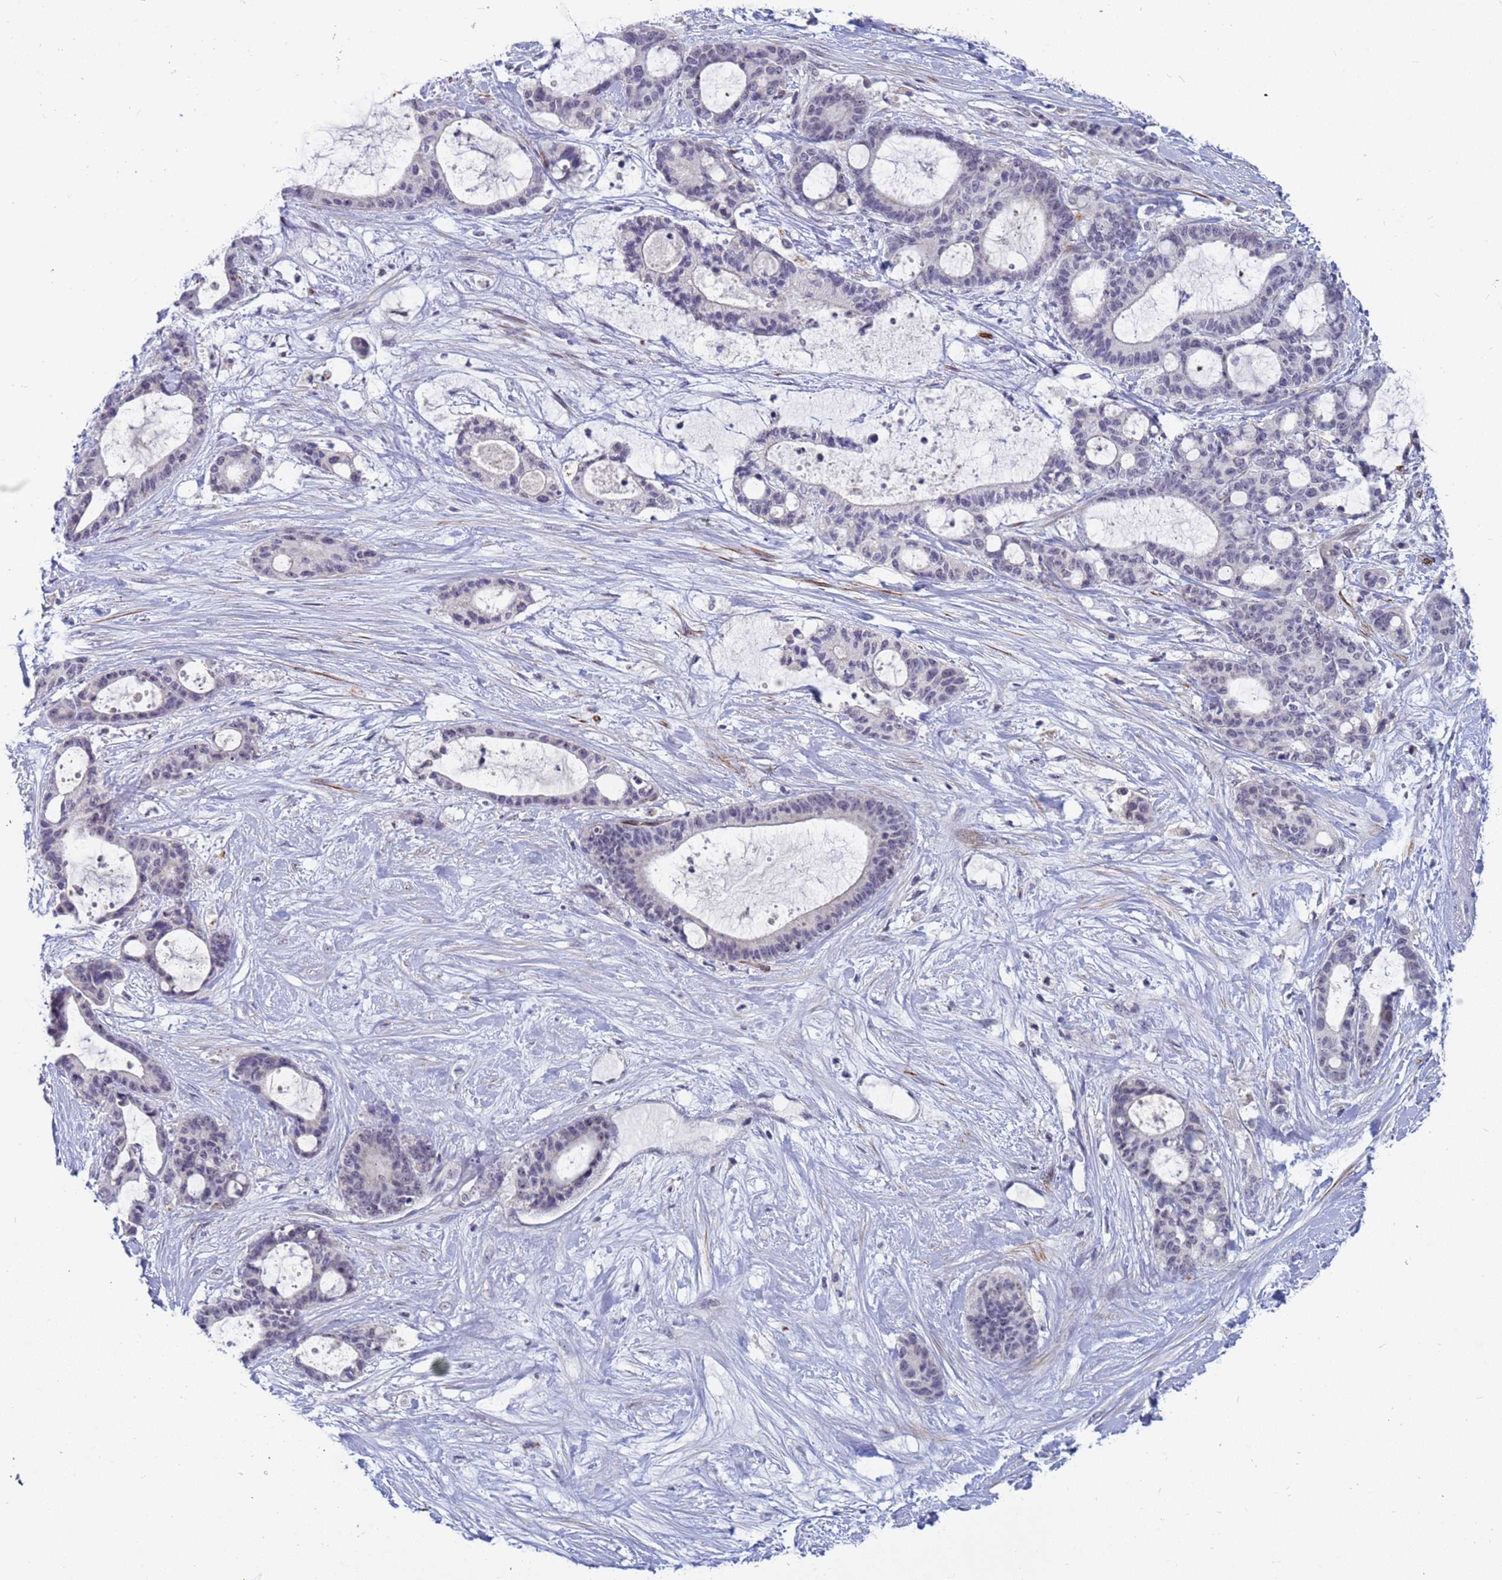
{"staining": {"intensity": "negative", "quantity": "none", "location": "none"}, "tissue": "liver cancer", "cell_type": "Tumor cells", "image_type": "cancer", "snomed": [{"axis": "morphology", "description": "Normal tissue, NOS"}, {"axis": "morphology", "description": "Cholangiocarcinoma"}, {"axis": "topography", "description": "Liver"}, {"axis": "topography", "description": "Peripheral nerve tissue"}], "caption": "The image demonstrates no staining of tumor cells in liver cancer.", "gene": "CXorf65", "patient": {"sex": "female", "age": 73}}